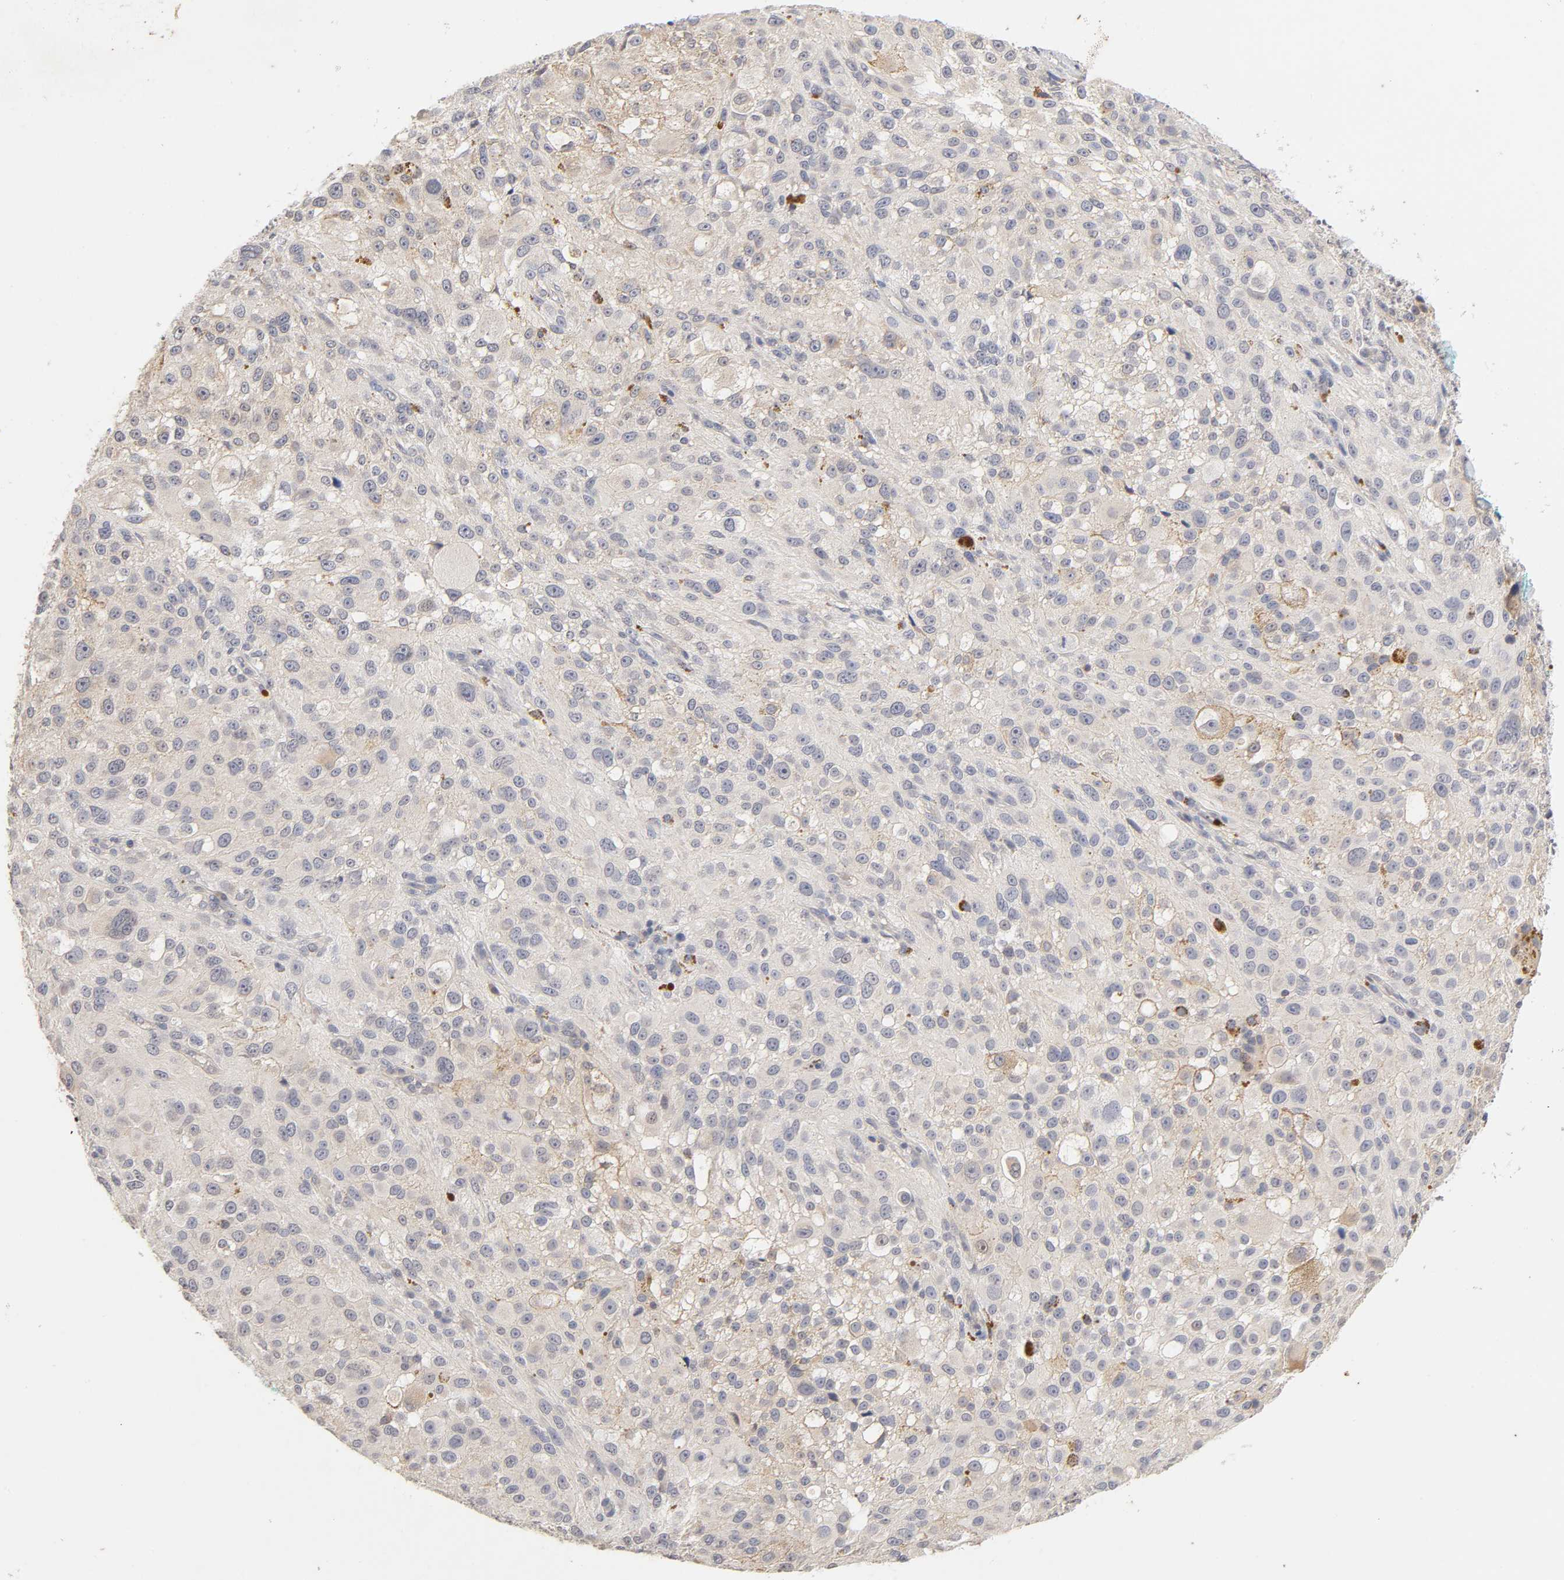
{"staining": {"intensity": "weak", "quantity": "<25%", "location": "cytoplasmic/membranous"}, "tissue": "melanoma", "cell_type": "Tumor cells", "image_type": "cancer", "snomed": [{"axis": "morphology", "description": "Malignant melanoma, NOS"}, {"axis": "topography", "description": "Skin"}], "caption": "Immunohistochemistry of malignant melanoma demonstrates no expression in tumor cells. (Stains: DAB immunohistochemistry (IHC) with hematoxylin counter stain, Microscopy: brightfield microscopy at high magnification).", "gene": "CXADR", "patient": {"sex": "female", "age": 38}}